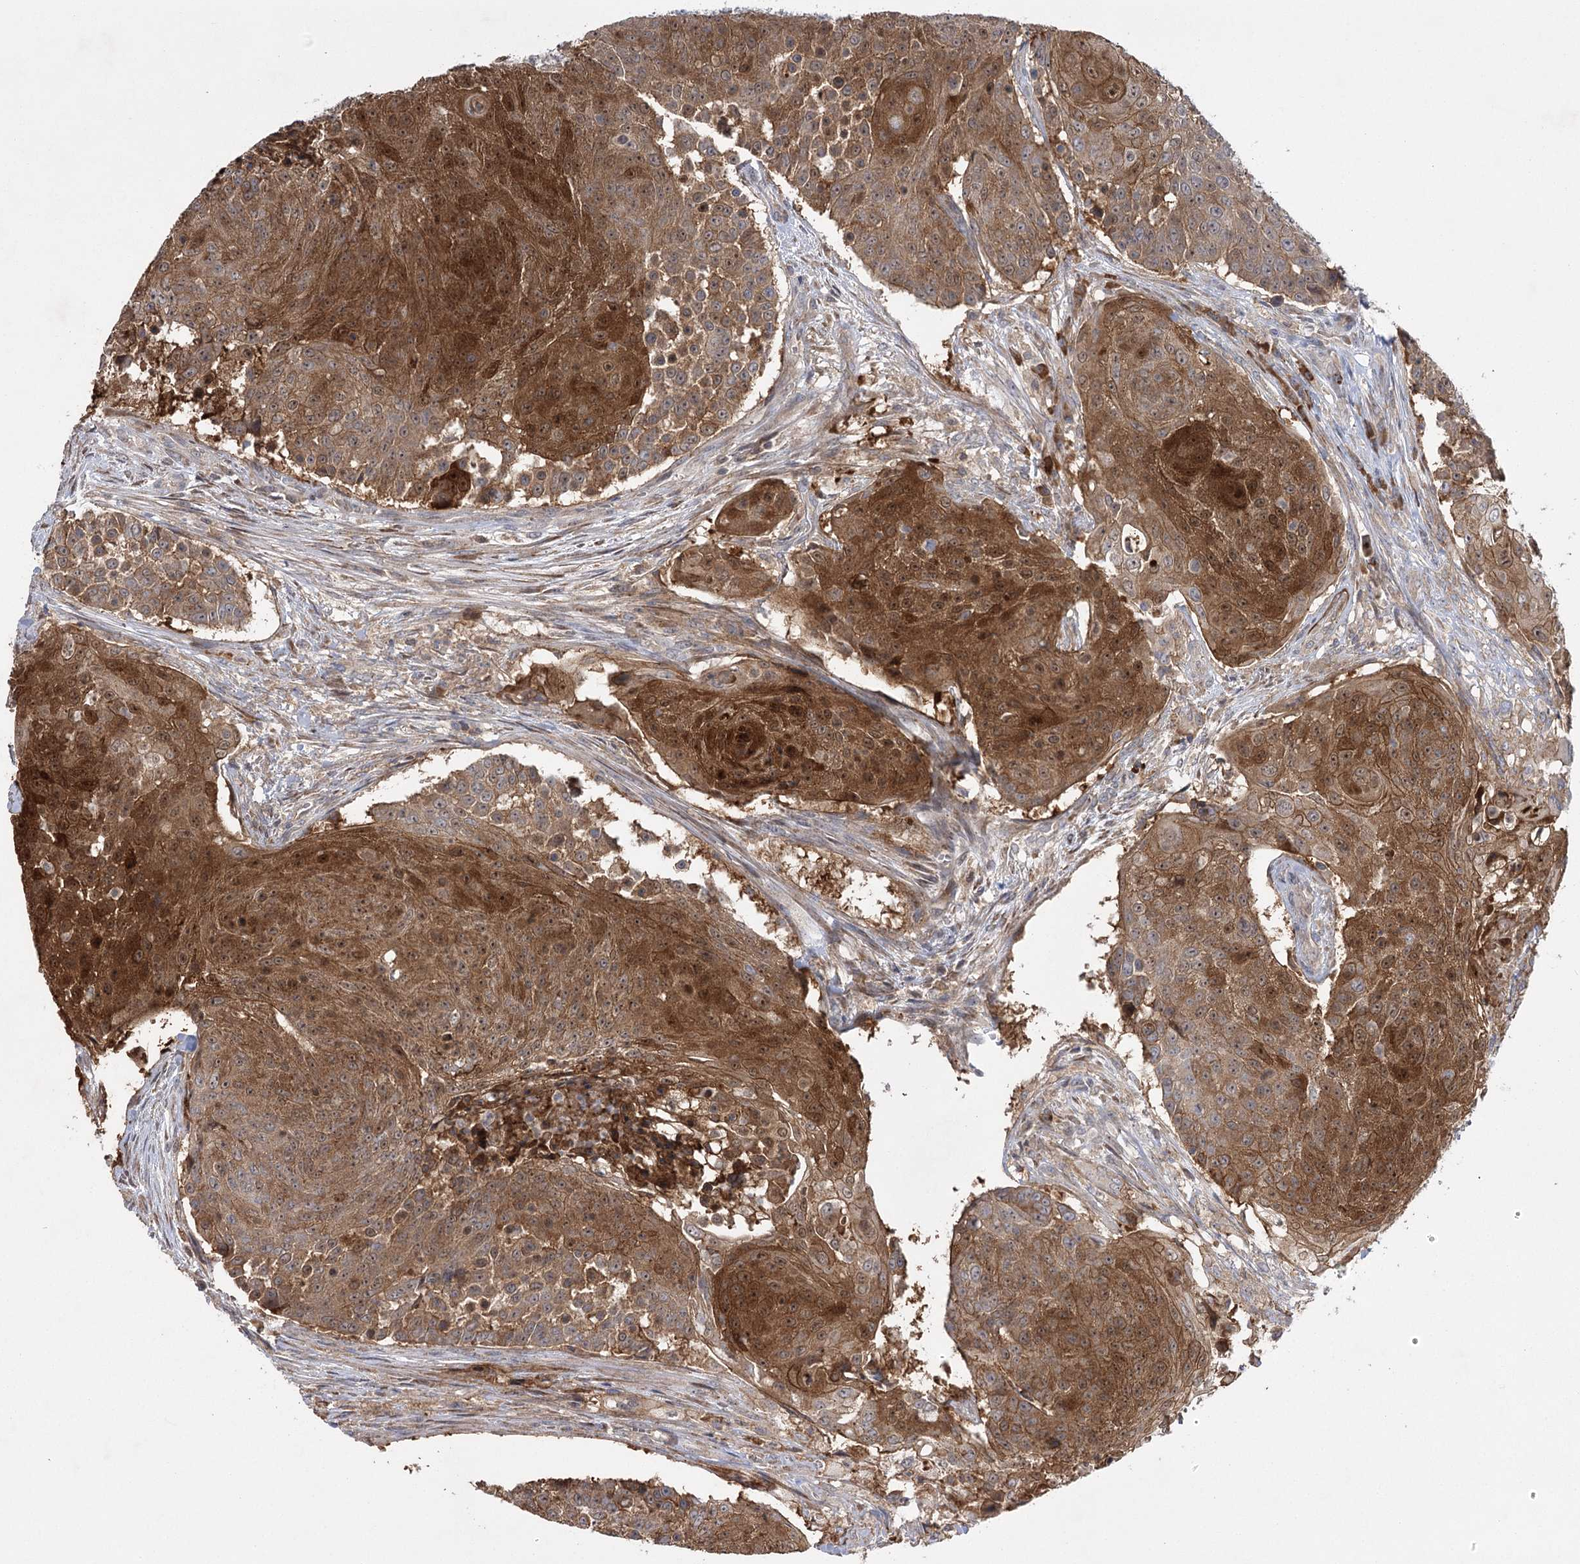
{"staining": {"intensity": "strong", "quantity": ">75%", "location": "cytoplasmic/membranous"}, "tissue": "urothelial cancer", "cell_type": "Tumor cells", "image_type": "cancer", "snomed": [{"axis": "morphology", "description": "Urothelial carcinoma, High grade"}, {"axis": "topography", "description": "Urinary bladder"}], "caption": "Human urothelial cancer stained for a protein (brown) displays strong cytoplasmic/membranous positive positivity in approximately >75% of tumor cells.", "gene": "KCNN2", "patient": {"sex": "female", "age": 63}}